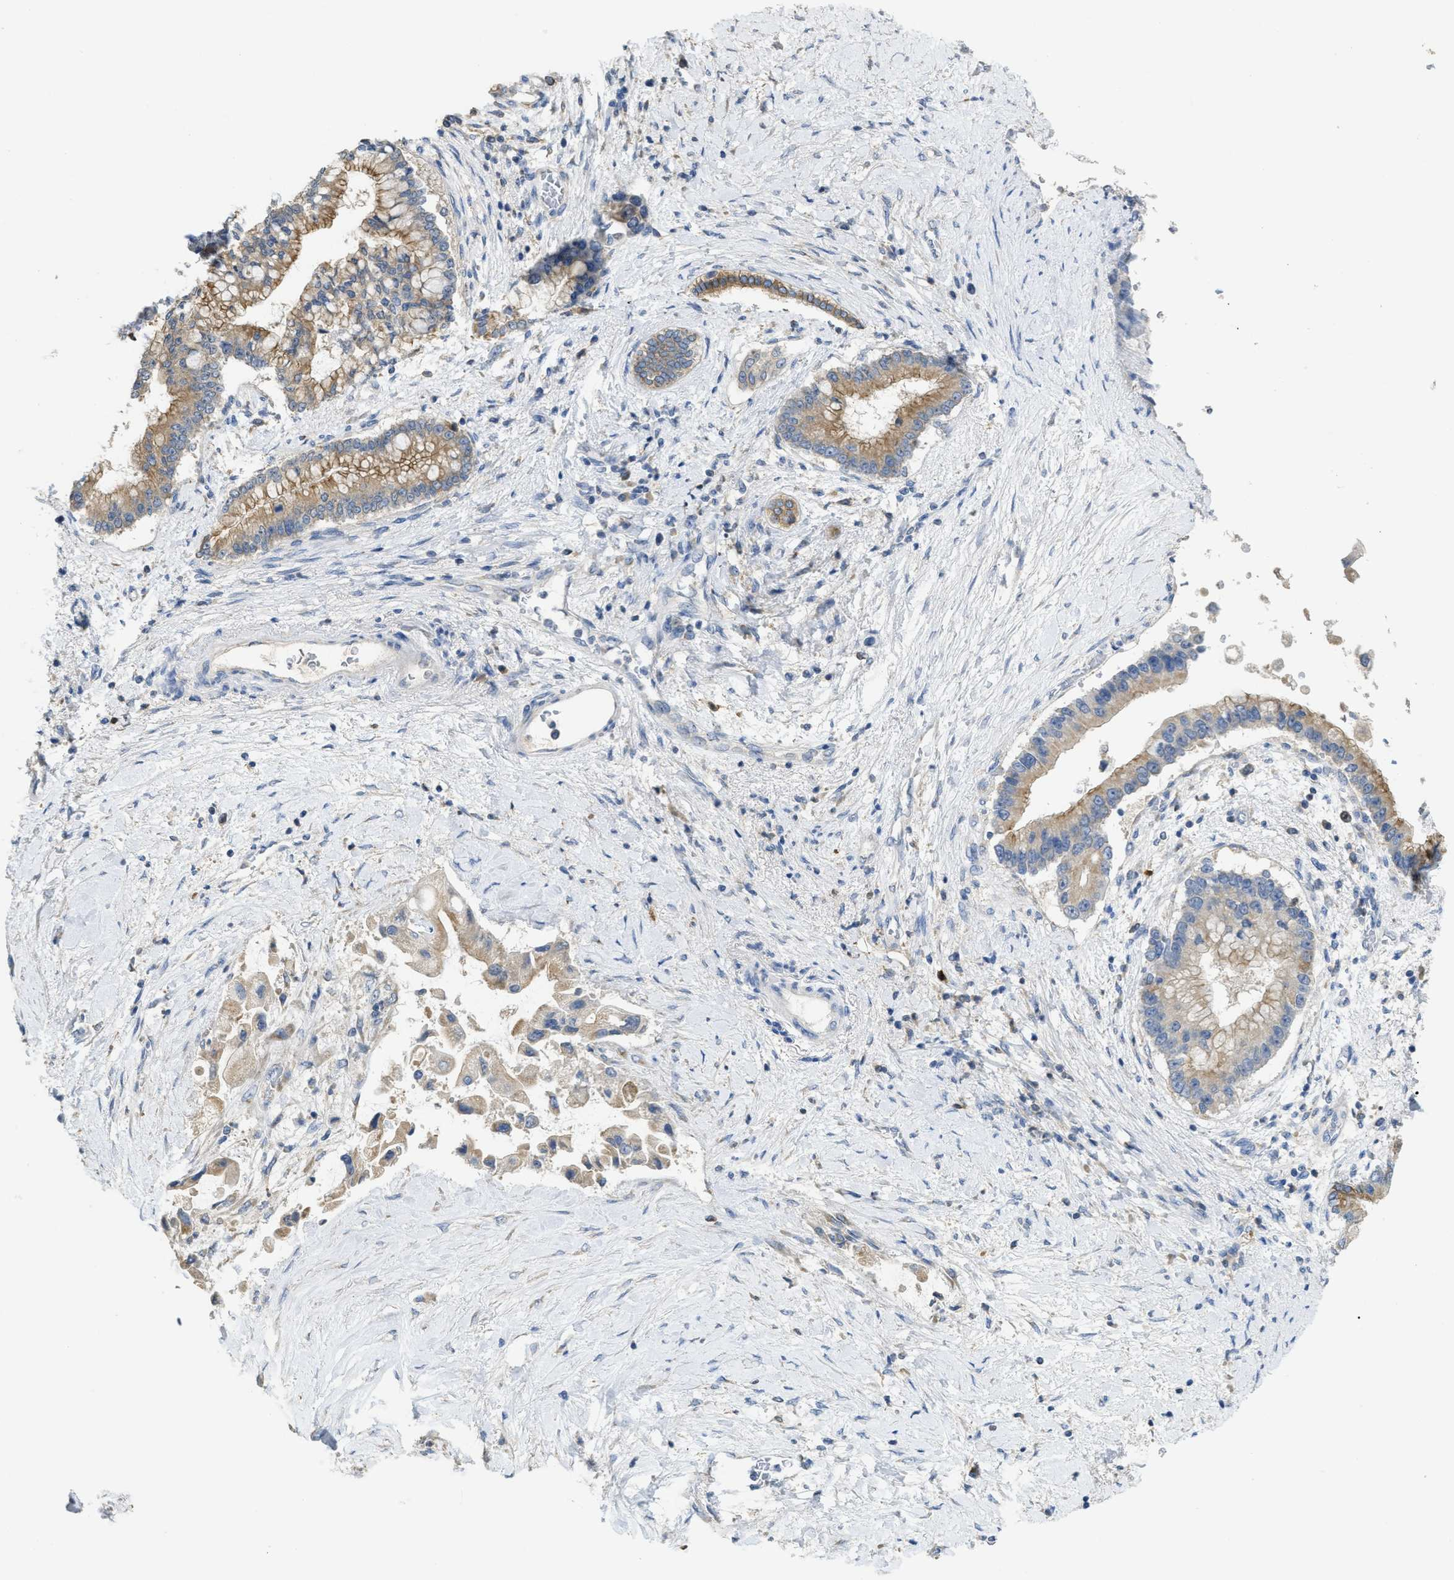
{"staining": {"intensity": "moderate", "quantity": ">75%", "location": "cytoplasmic/membranous"}, "tissue": "liver cancer", "cell_type": "Tumor cells", "image_type": "cancer", "snomed": [{"axis": "morphology", "description": "Cholangiocarcinoma"}, {"axis": "topography", "description": "Liver"}], "caption": "Approximately >75% of tumor cells in human liver cancer (cholangiocarcinoma) exhibit moderate cytoplasmic/membranous protein staining as visualized by brown immunohistochemical staining.", "gene": "SFXN2", "patient": {"sex": "male", "age": 50}}